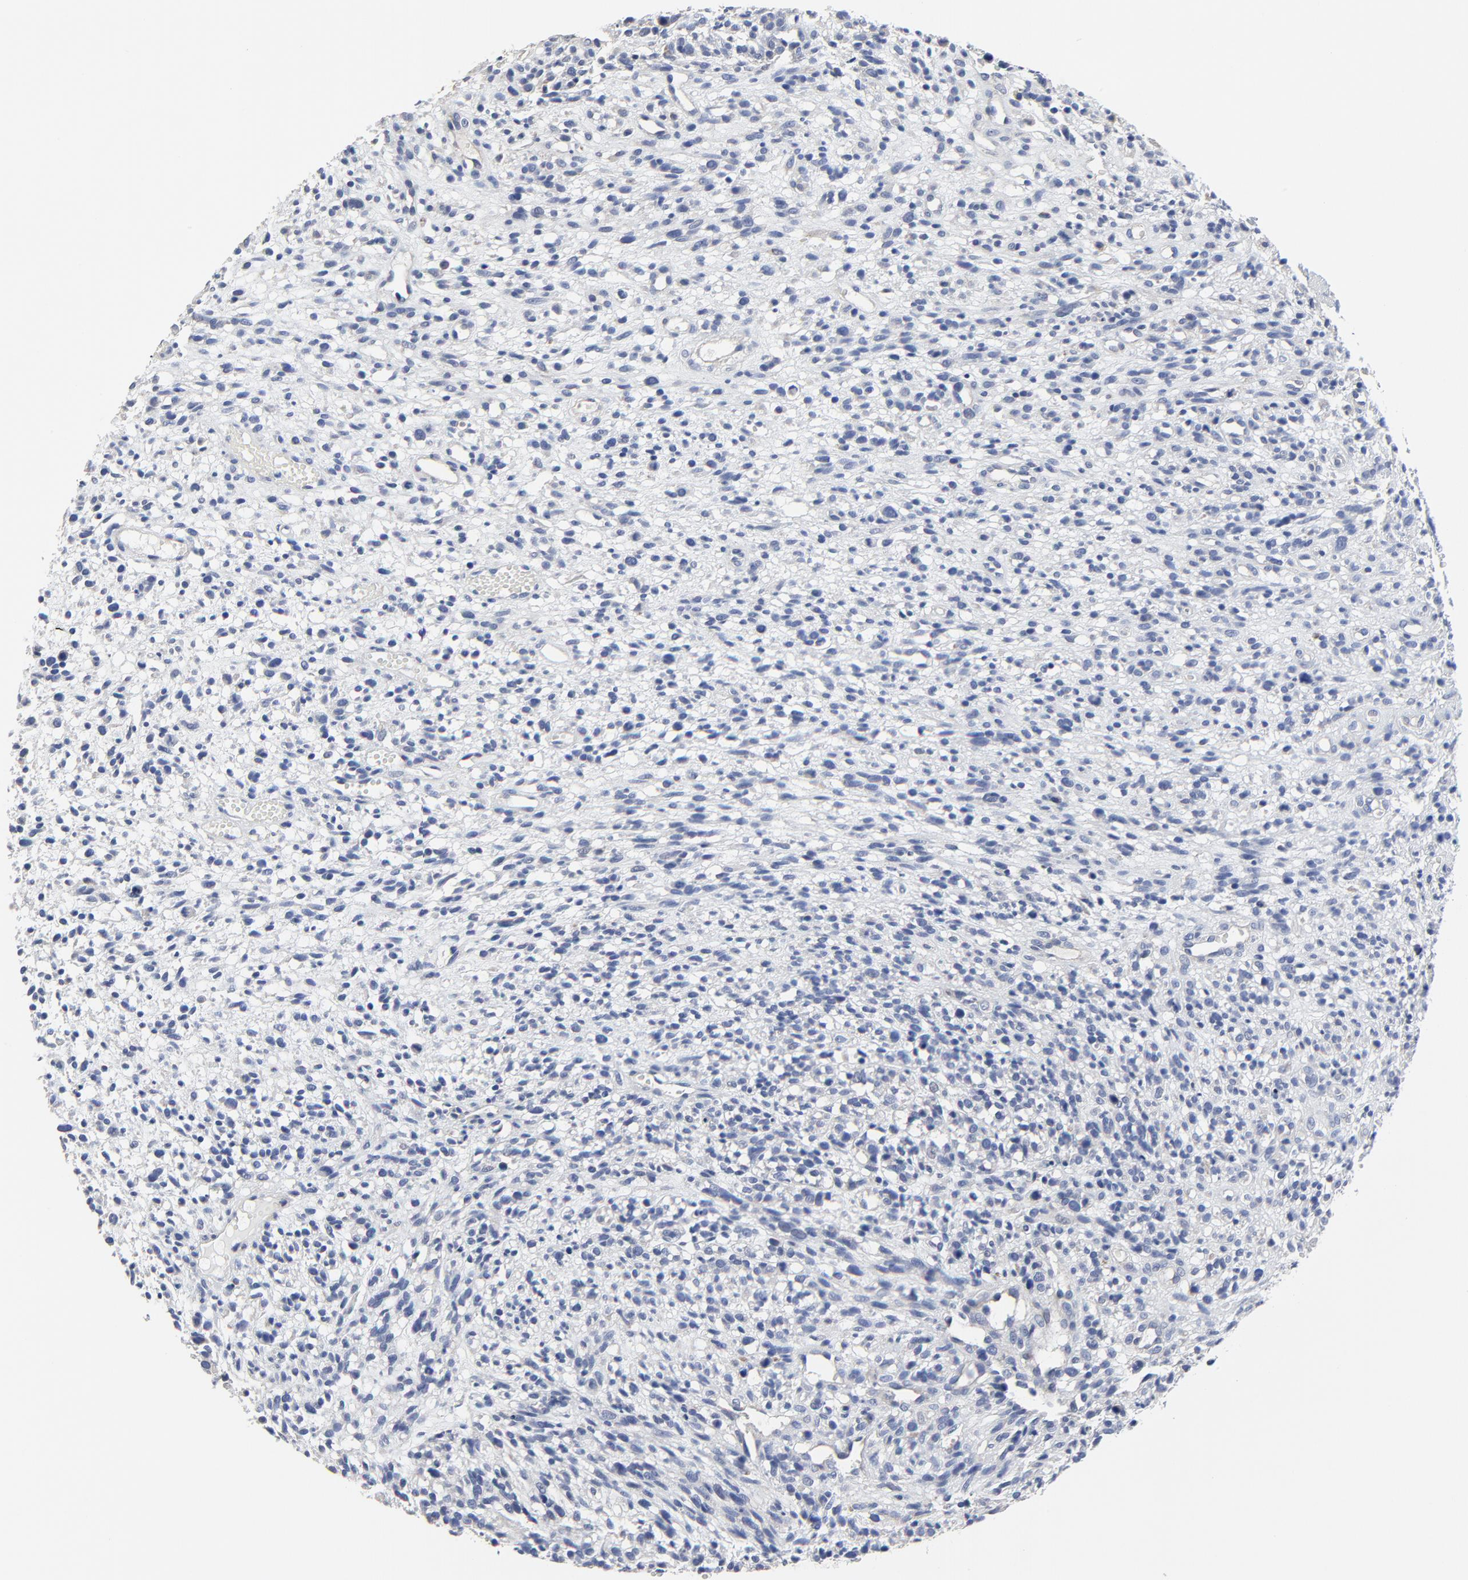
{"staining": {"intensity": "negative", "quantity": "none", "location": "none"}, "tissue": "glioma", "cell_type": "Tumor cells", "image_type": "cancer", "snomed": [{"axis": "morphology", "description": "Glioma, malignant, High grade"}, {"axis": "topography", "description": "Brain"}], "caption": "High power microscopy micrograph of an immunohistochemistry (IHC) photomicrograph of malignant glioma (high-grade), revealing no significant positivity in tumor cells.", "gene": "DHRSX", "patient": {"sex": "male", "age": 66}}